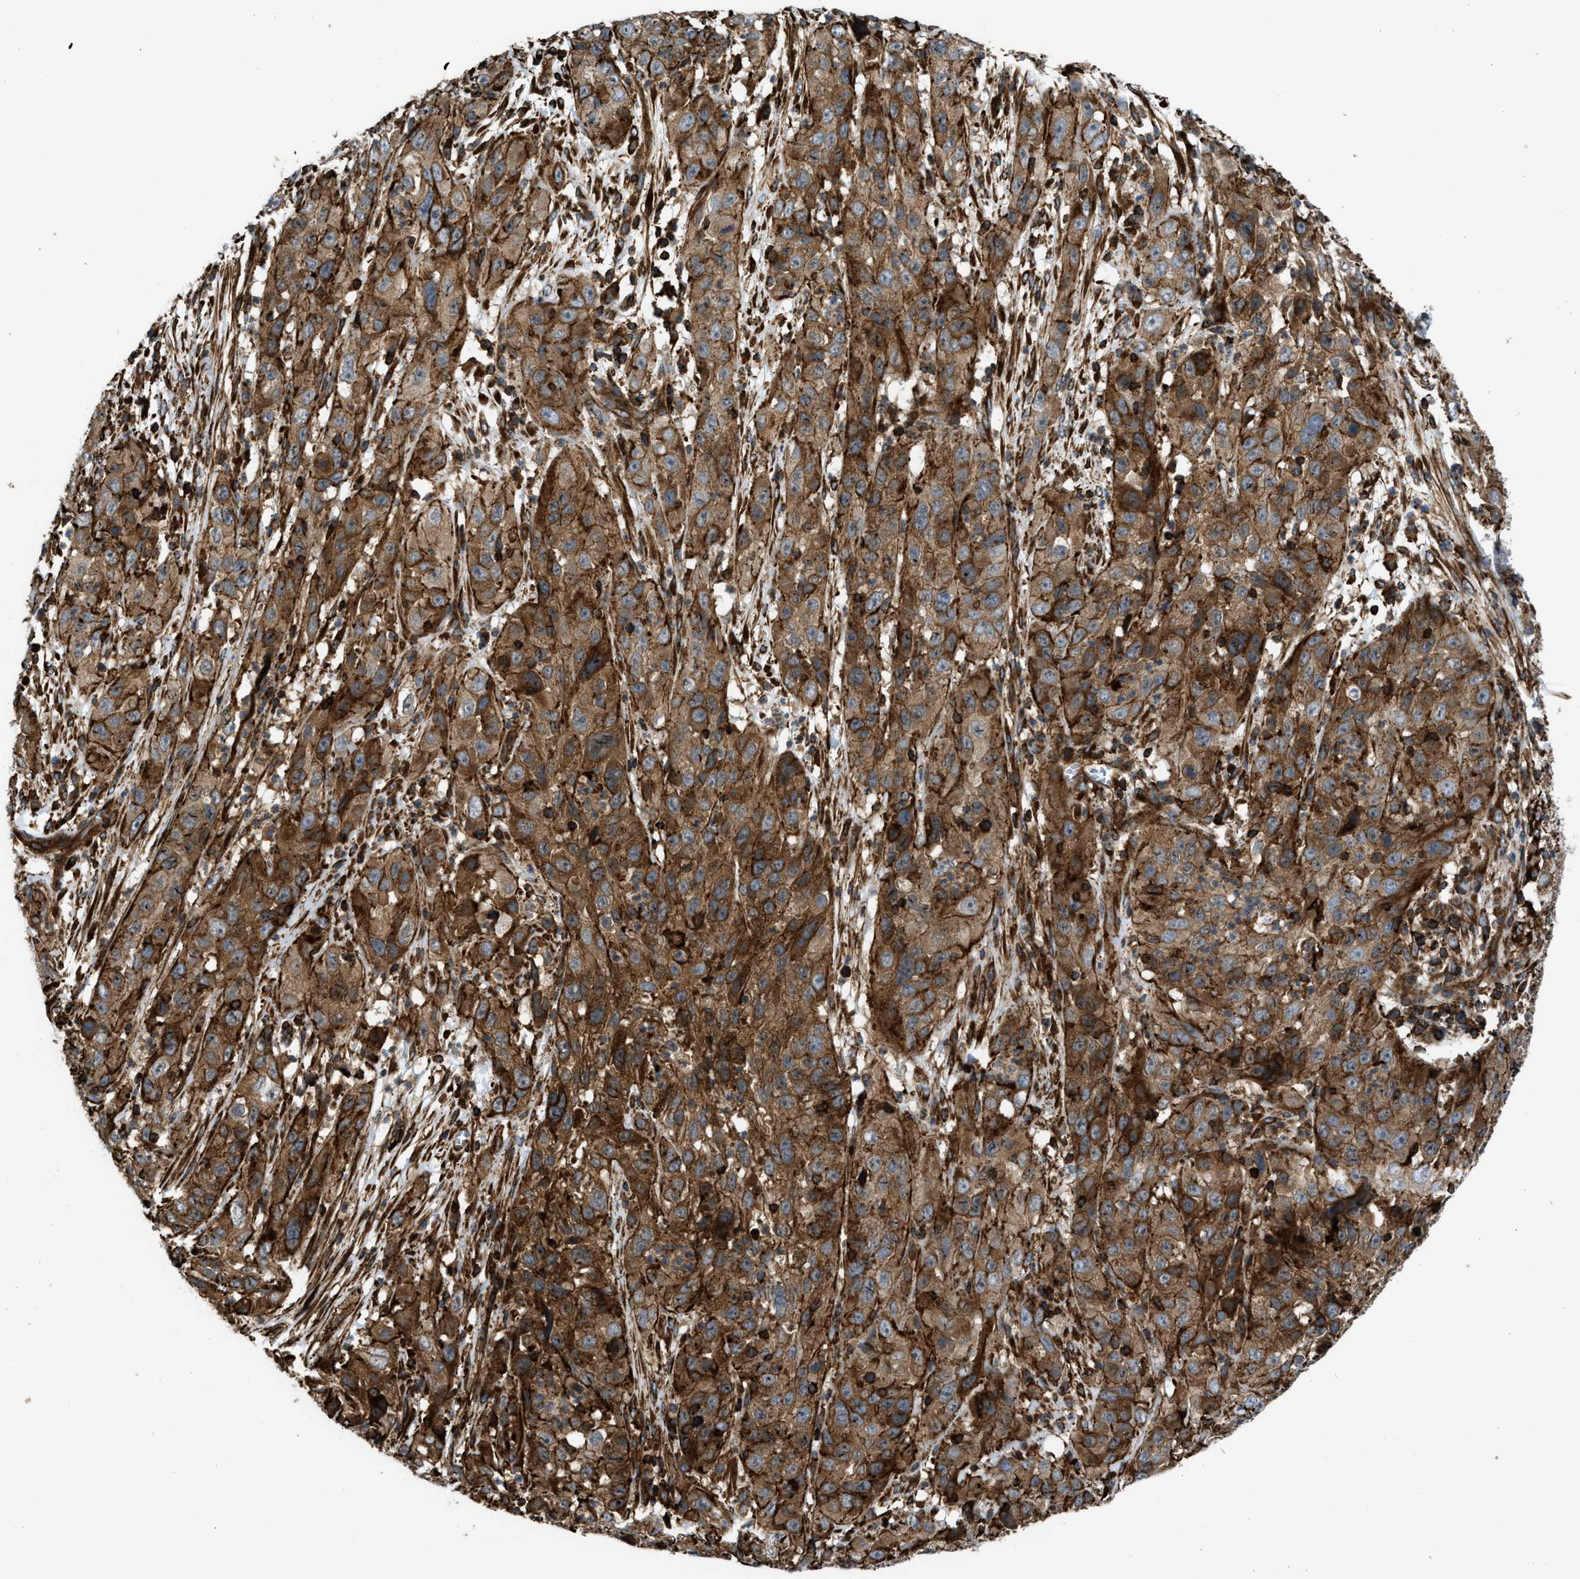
{"staining": {"intensity": "moderate", "quantity": ">75%", "location": "cytoplasmic/membranous"}, "tissue": "cervical cancer", "cell_type": "Tumor cells", "image_type": "cancer", "snomed": [{"axis": "morphology", "description": "Squamous cell carcinoma, NOS"}, {"axis": "topography", "description": "Cervix"}], "caption": "Tumor cells demonstrate medium levels of moderate cytoplasmic/membranous positivity in about >75% of cells in human cervical cancer (squamous cell carcinoma).", "gene": "EGLN1", "patient": {"sex": "female", "age": 32}}